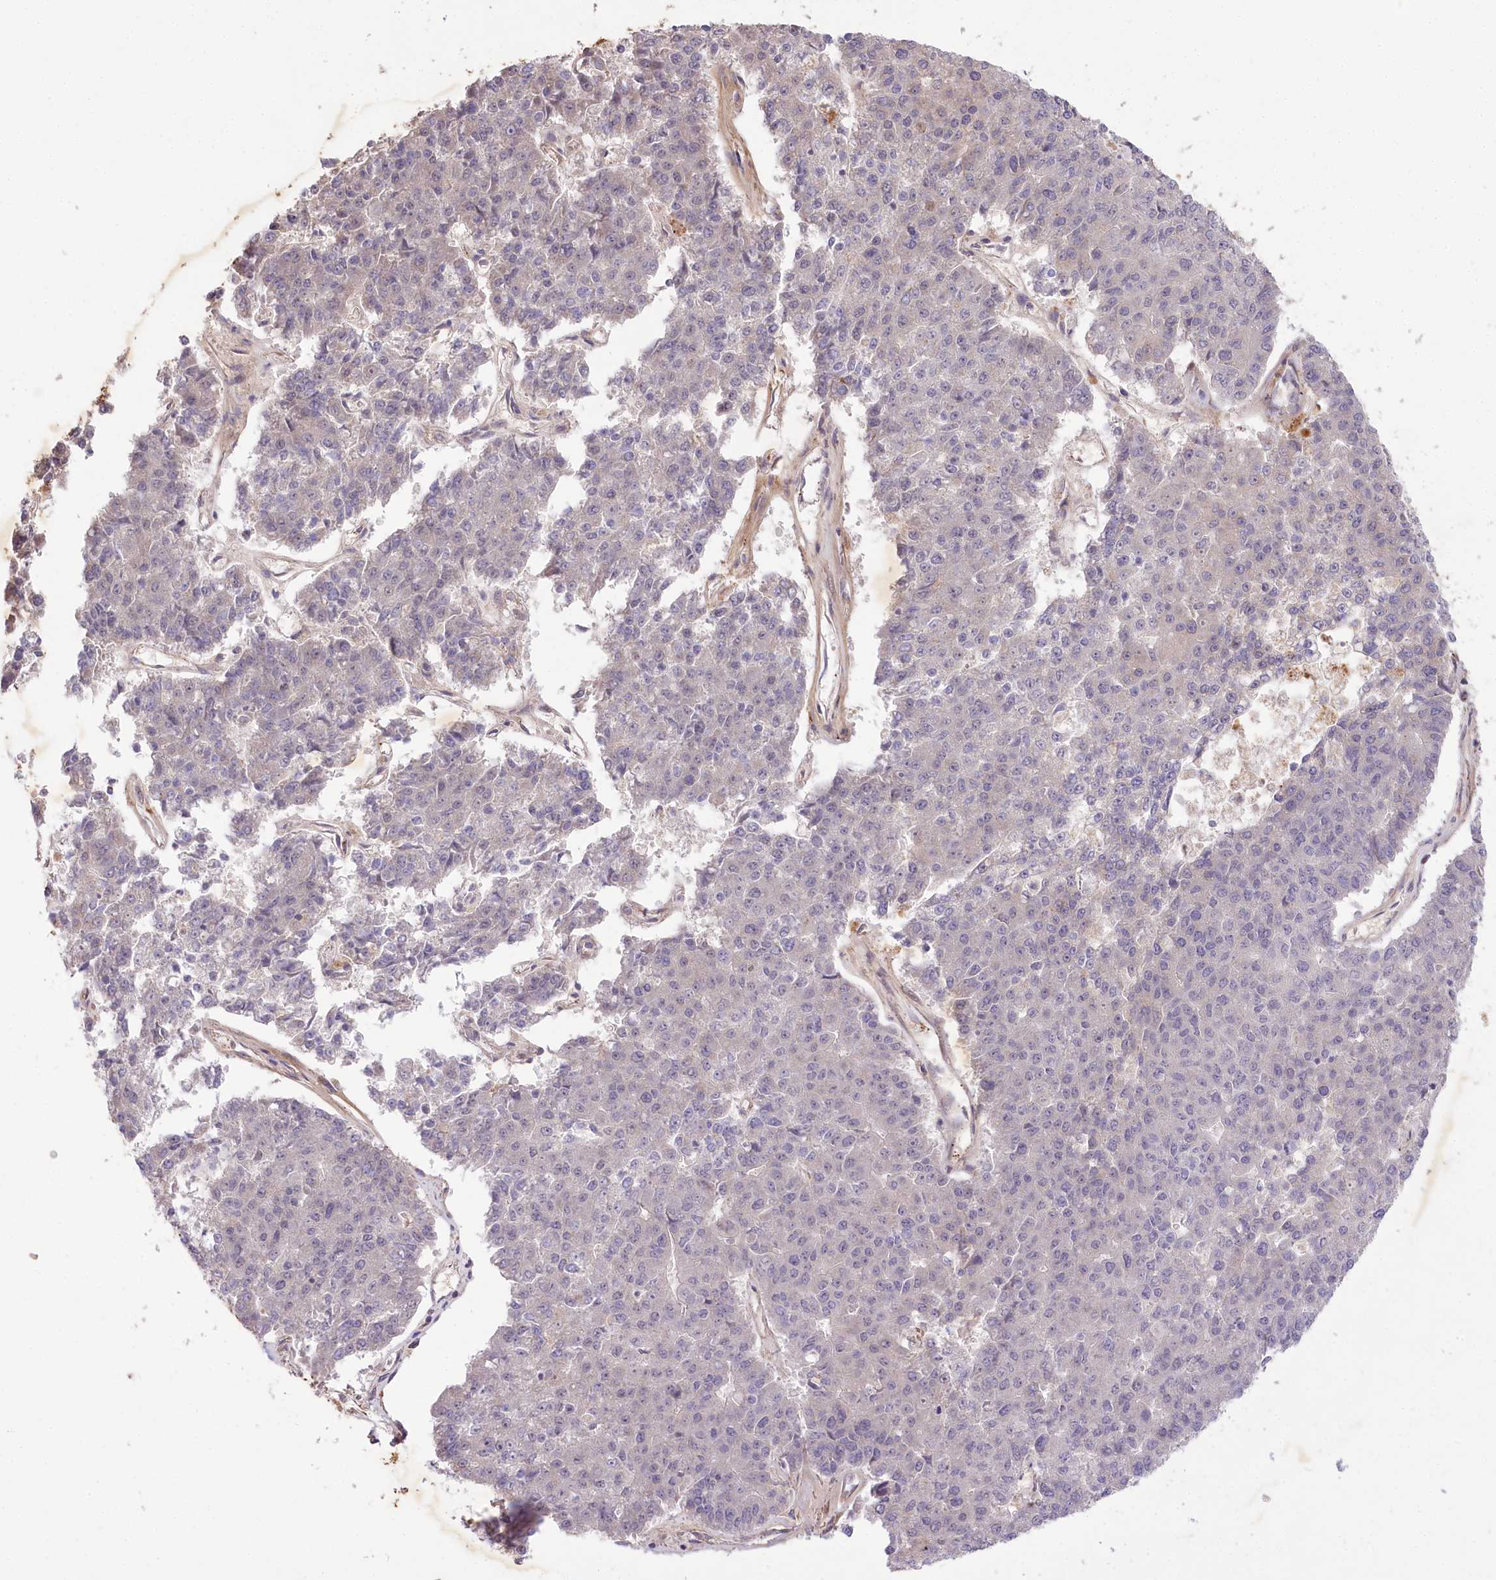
{"staining": {"intensity": "negative", "quantity": "none", "location": "none"}, "tissue": "pancreatic cancer", "cell_type": "Tumor cells", "image_type": "cancer", "snomed": [{"axis": "morphology", "description": "Adenocarcinoma, NOS"}, {"axis": "topography", "description": "Pancreas"}], "caption": "IHC of human pancreatic cancer (adenocarcinoma) displays no positivity in tumor cells. (Stains: DAB (3,3'-diaminobenzidine) immunohistochemistry (IHC) with hematoxylin counter stain, Microscopy: brightfield microscopy at high magnification).", "gene": "TRUB1", "patient": {"sex": "male", "age": 50}}